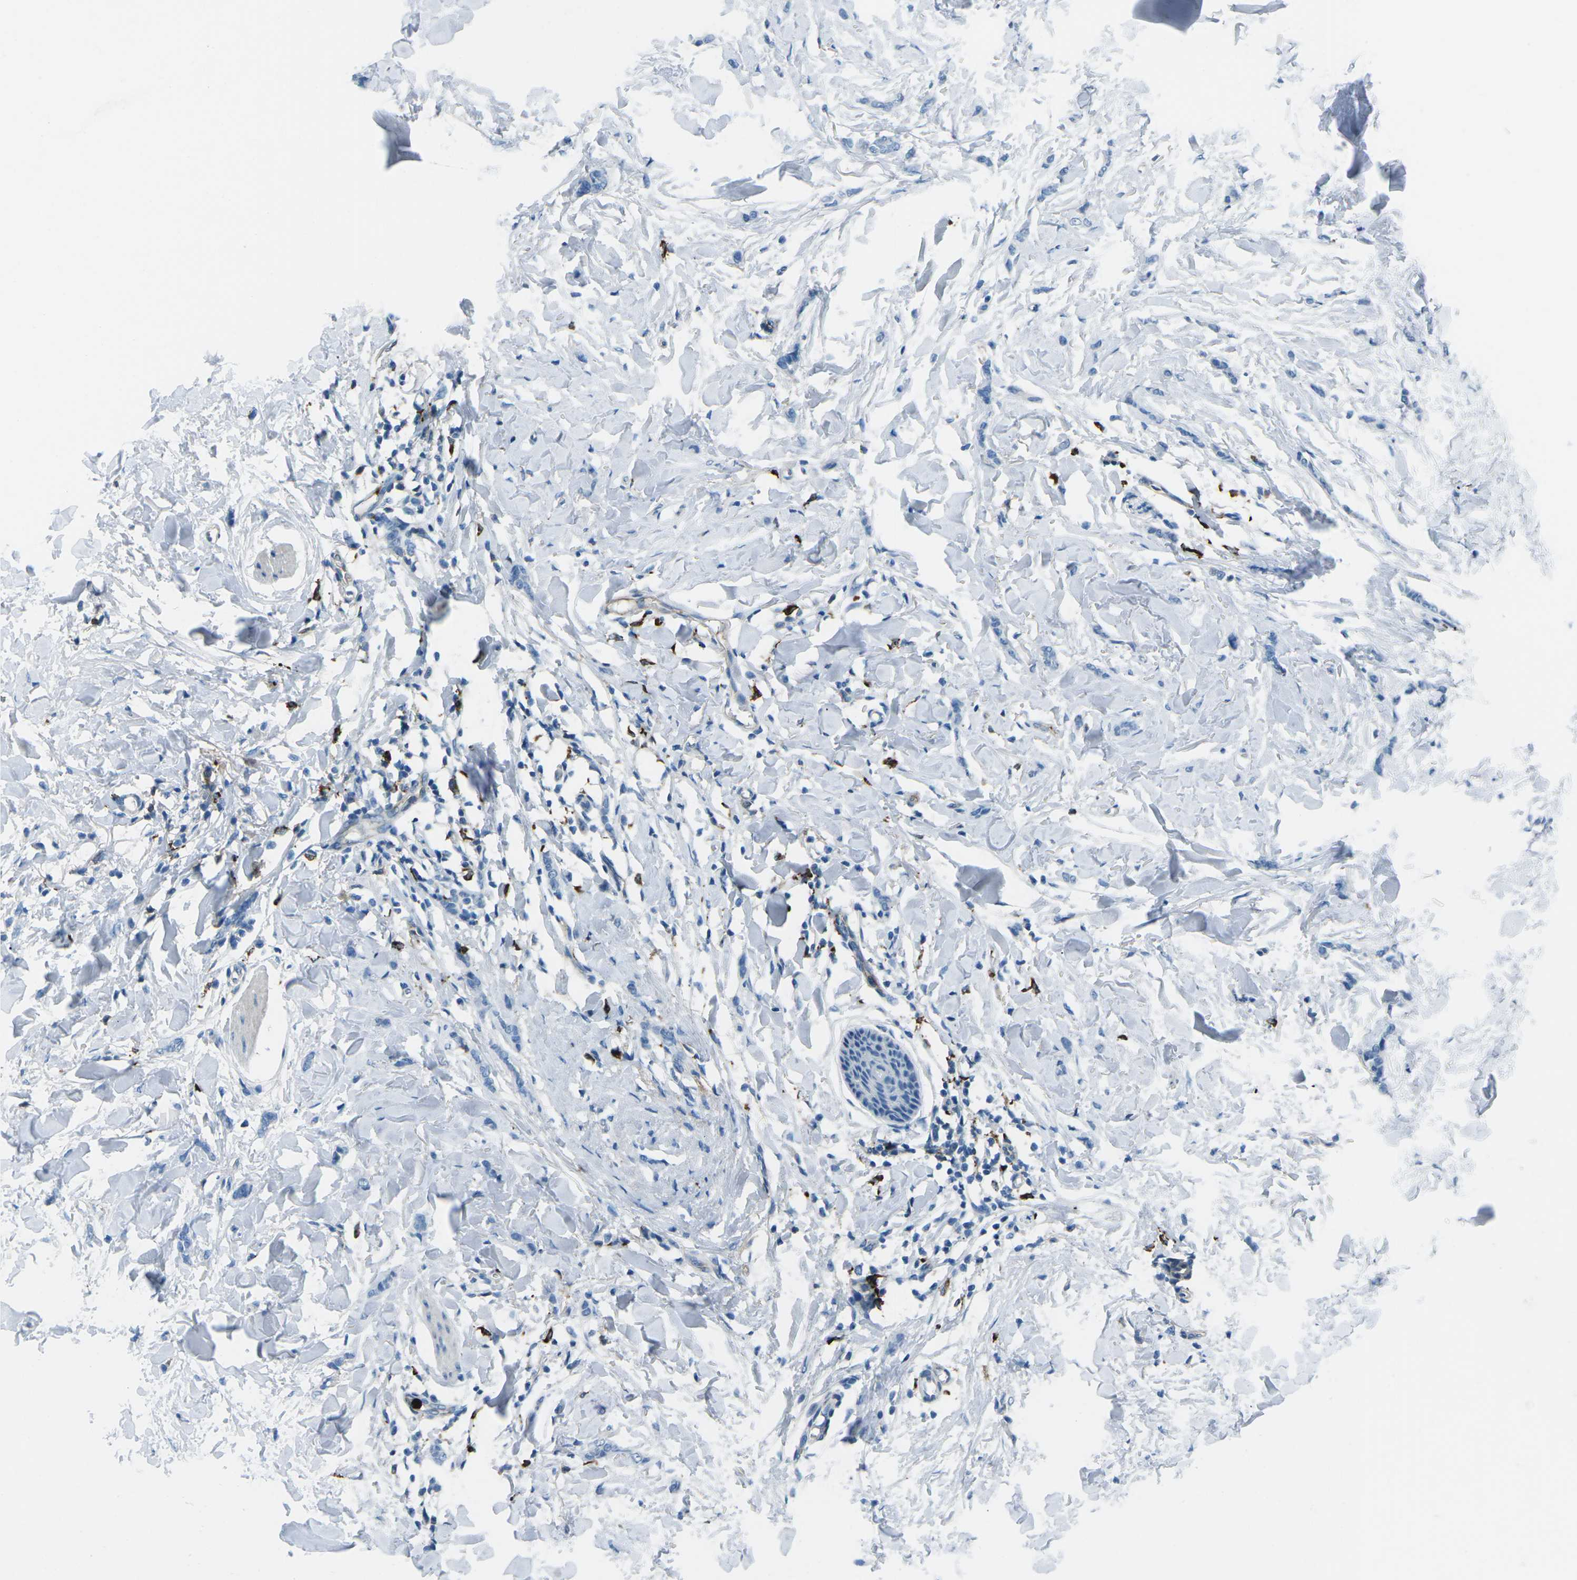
{"staining": {"intensity": "negative", "quantity": "none", "location": "none"}, "tissue": "breast cancer", "cell_type": "Tumor cells", "image_type": "cancer", "snomed": [{"axis": "morphology", "description": "Lobular carcinoma"}, {"axis": "topography", "description": "Skin"}, {"axis": "topography", "description": "Breast"}], "caption": "DAB immunohistochemical staining of human lobular carcinoma (breast) demonstrates no significant expression in tumor cells.", "gene": "FCN1", "patient": {"sex": "female", "age": 46}}